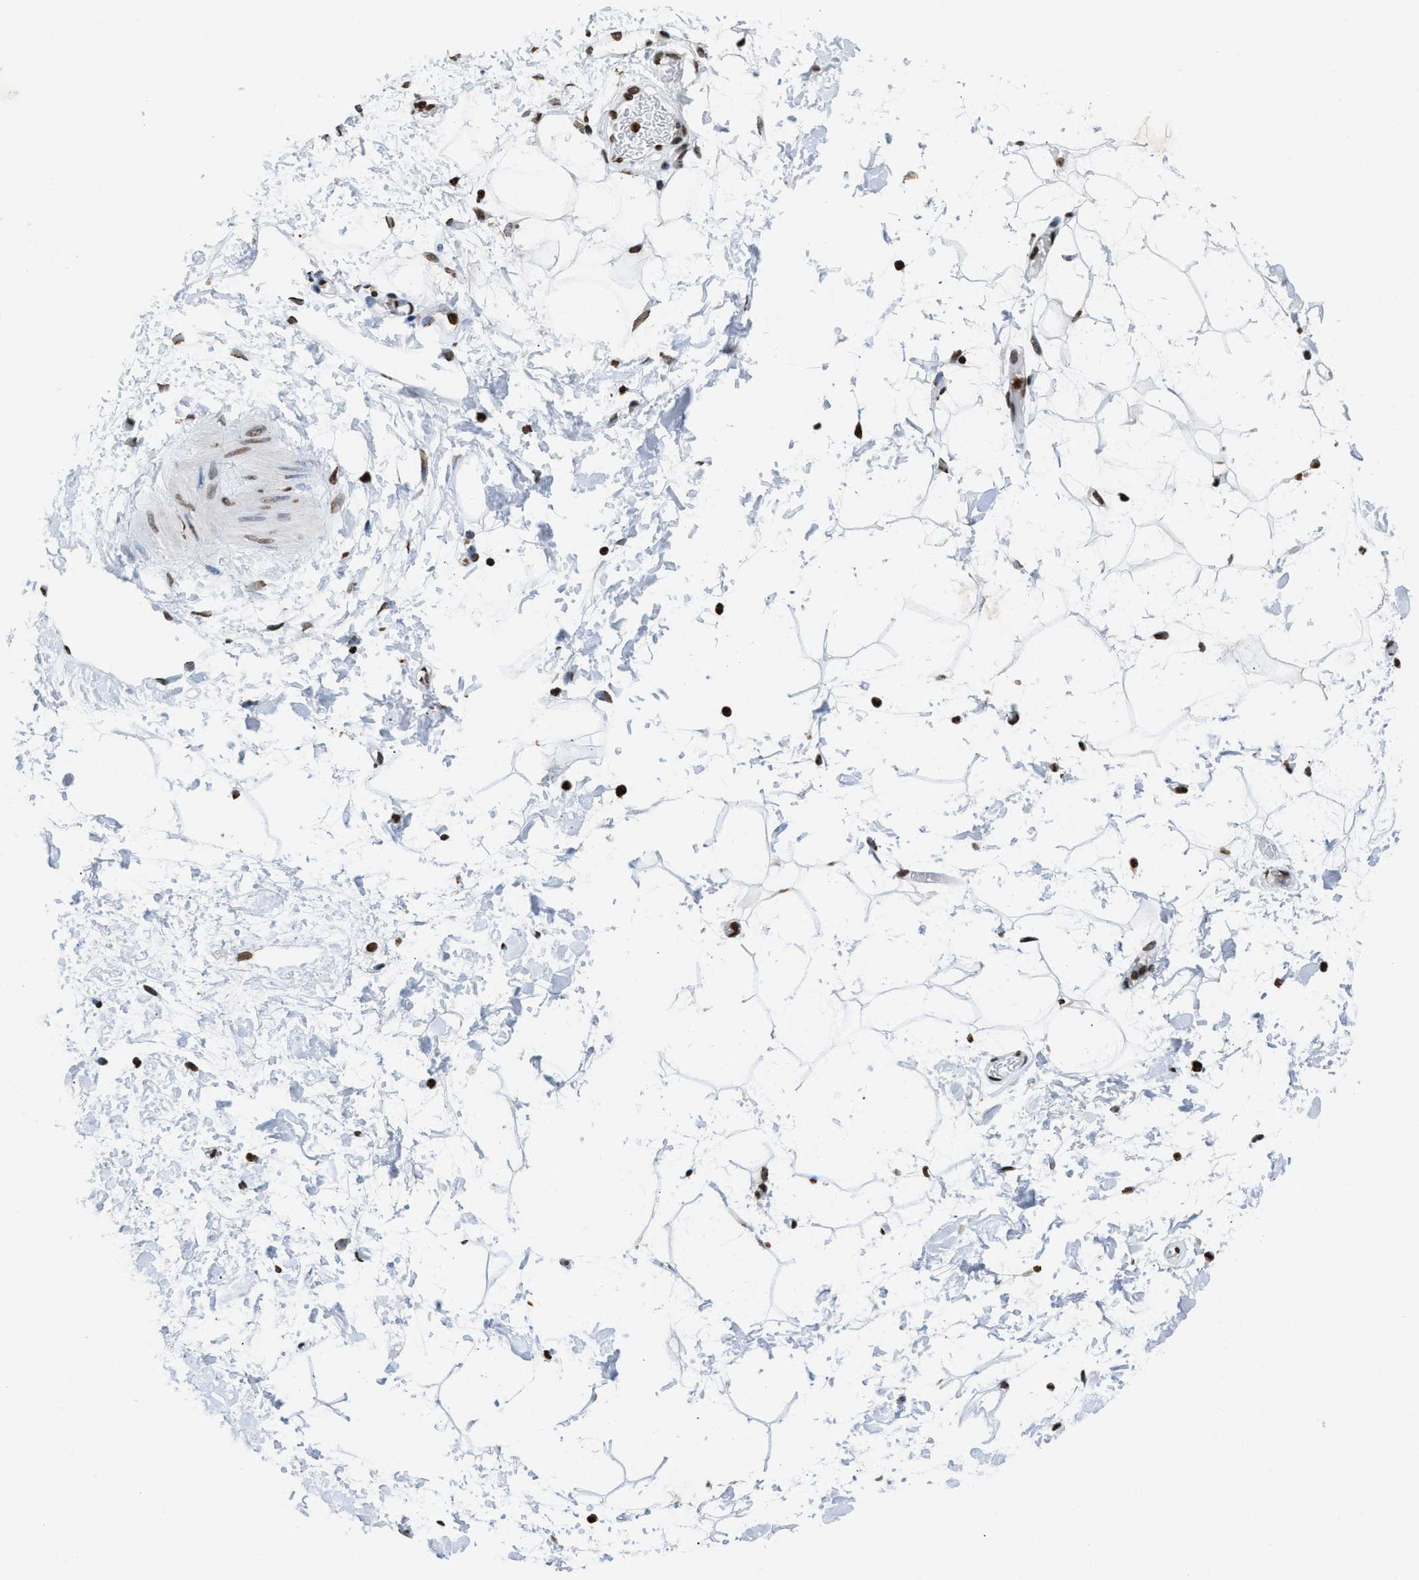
{"staining": {"intensity": "moderate", "quantity": ">75%", "location": "nuclear"}, "tissue": "adipose tissue", "cell_type": "Adipocytes", "image_type": "normal", "snomed": [{"axis": "morphology", "description": "Normal tissue, NOS"}, {"axis": "topography", "description": "Soft tissue"}], "caption": "Unremarkable adipose tissue shows moderate nuclear staining in approximately >75% of adipocytes Nuclei are stained in blue..", "gene": "NUP88", "patient": {"sex": "male", "age": 72}}